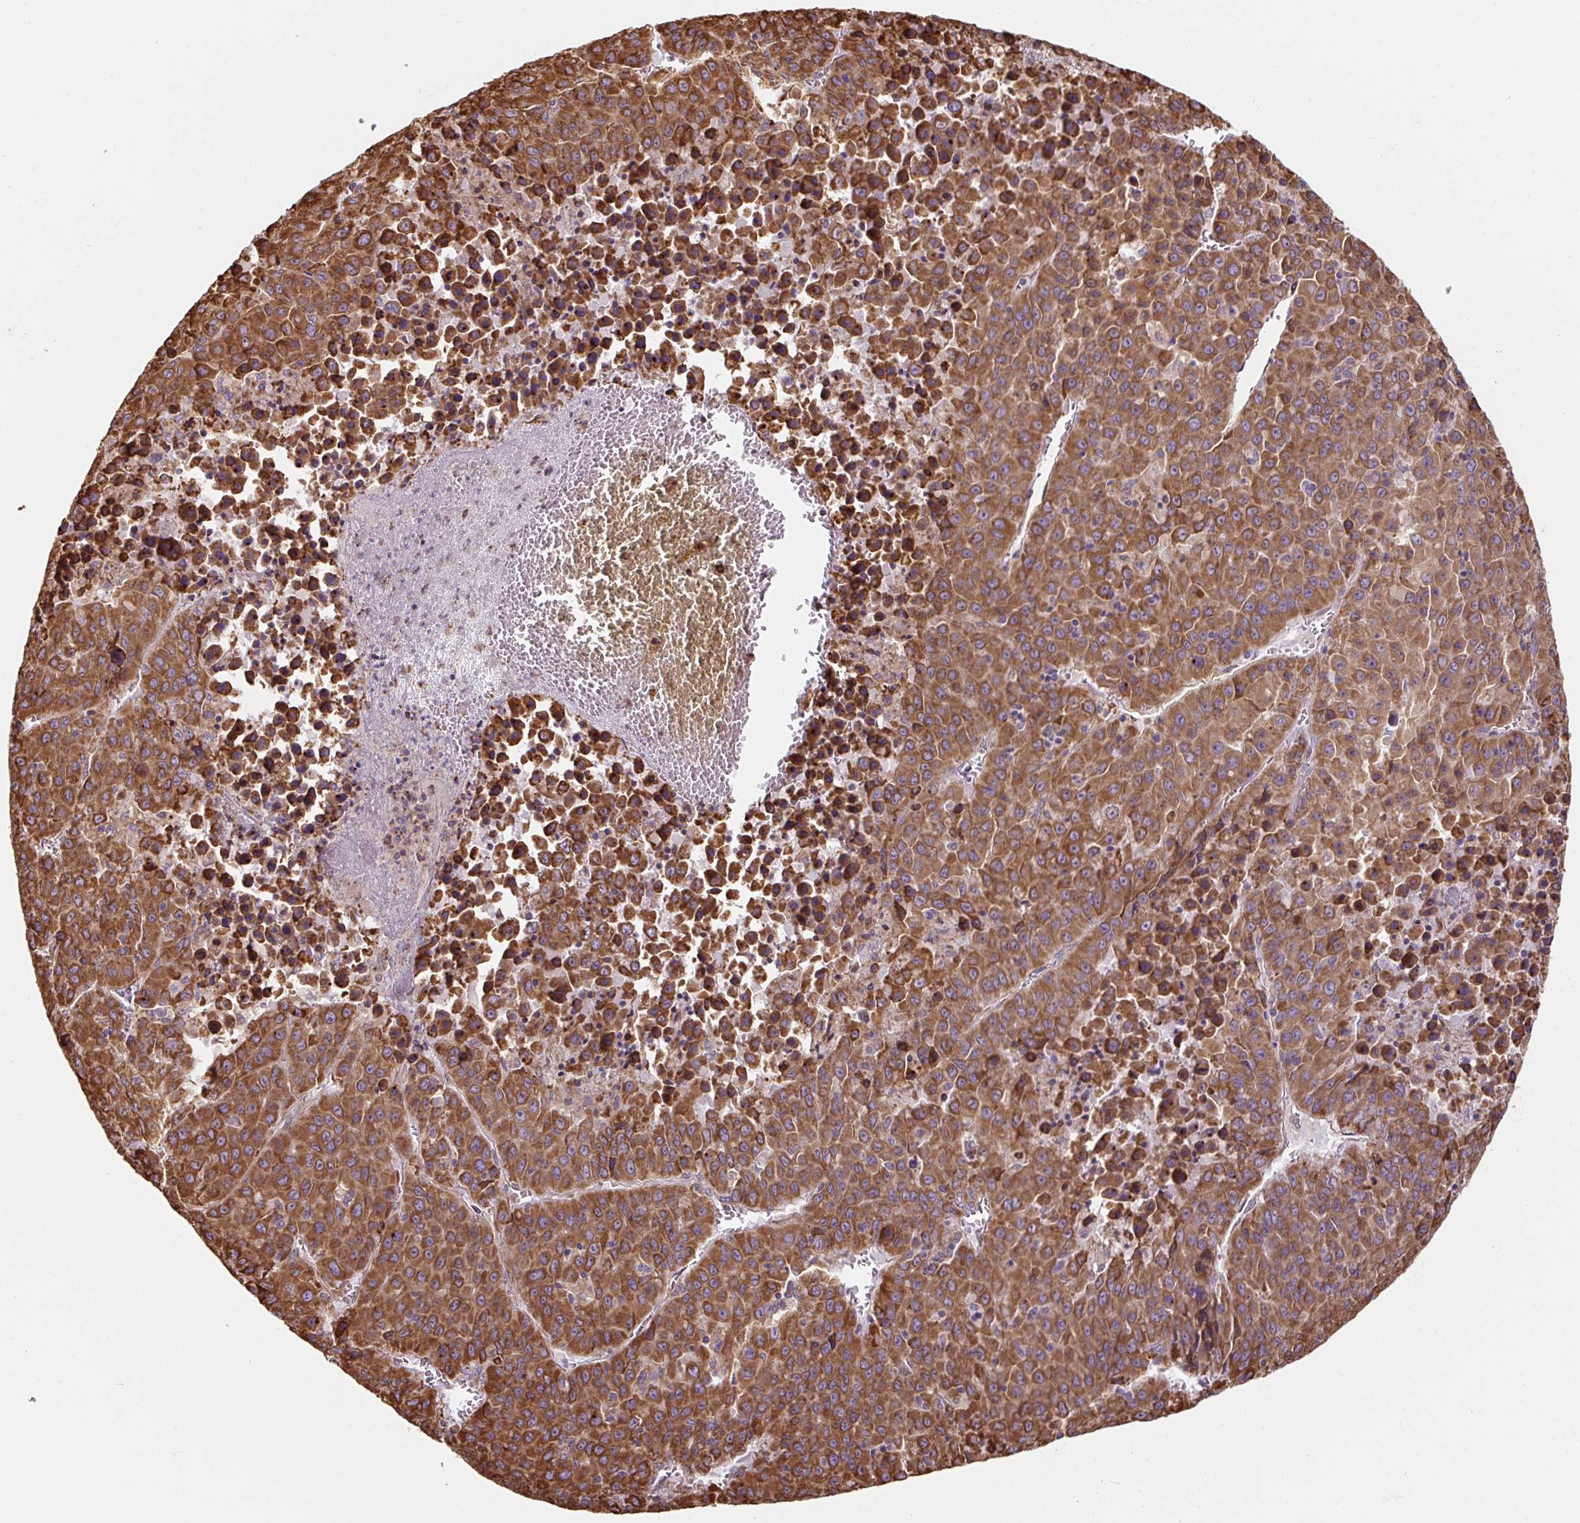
{"staining": {"intensity": "moderate", "quantity": ">75%", "location": "cytoplasmic/membranous"}, "tissue": "liver cancer", "cell_type": "Tumor cells", "image_type": "cancer", "snomed": [{"axis": "morphology", "description": "Carcinoma, Hepatocellular, NOS"}, {"axis": "topography", "description": "Liver"}], "caption": "This is a micrograph of IHC staining of liver hepatocellular carcinoma, which shows moderate positivity in the cytoplasmic/membranous of tumor cells.", "gene": "PRKCSH", "patient": {"sex": "female", "age": 53}}